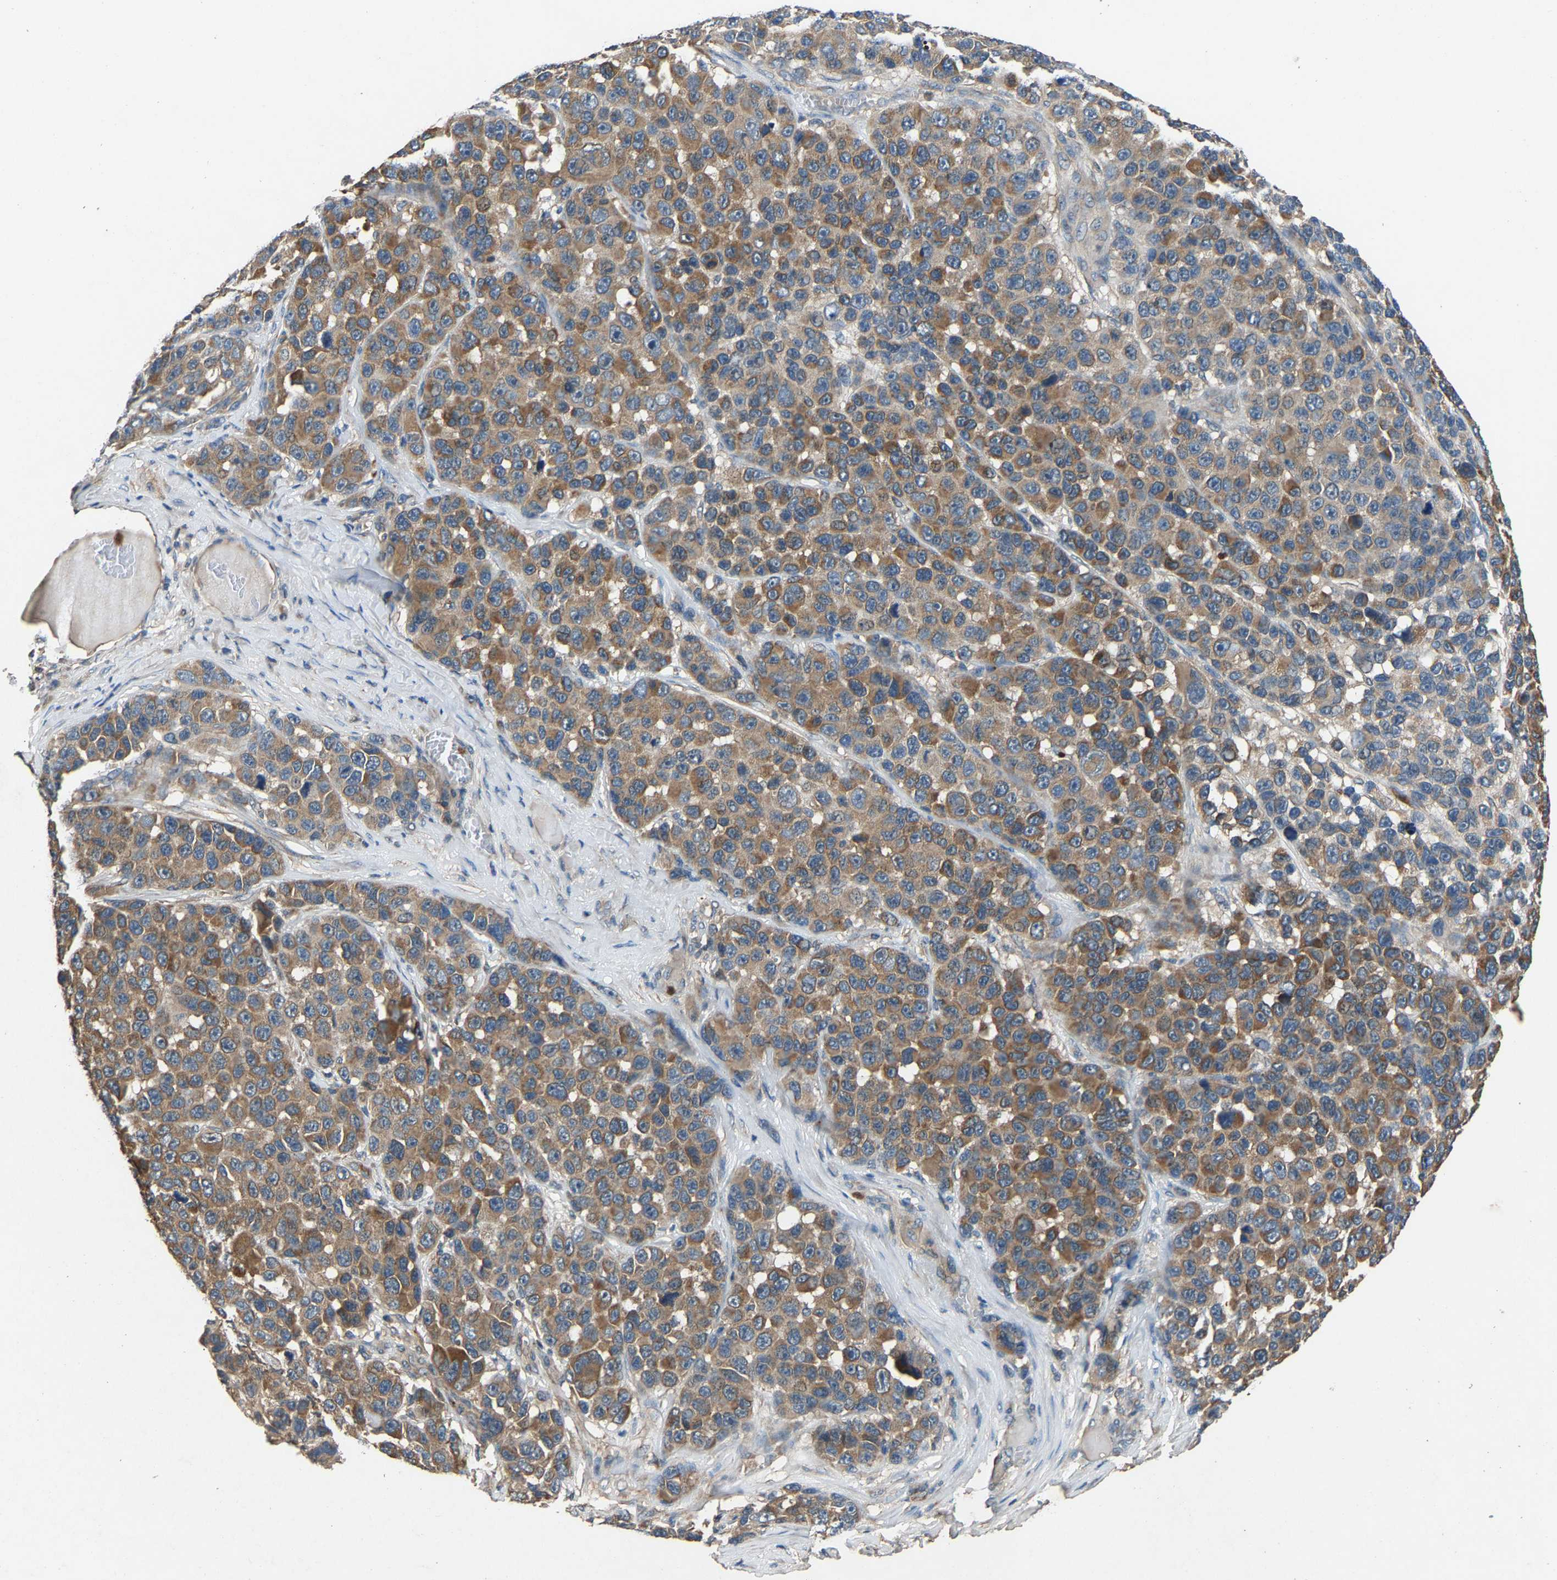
{"staining": {"intensity": "moderate", "quantity": ">75%", "location": "cytoplasmic/membranous"}, "tissue": "melanoma", "cell_type": "Tumor cells", "image_type": "cancer", "snomed": [{"axis": "morphology", "description": "Malignant melanoma, NOS"}, {"axis": "topography", "description": "Skin"}], "caption": "Human melanoma stained with a brown dye demonstrates moderate cytoplasmic/membranous positive expression in approximately >75% of tumor cells.", "gene": "PPID", "patient": {"sex": "male", "age": 53}}